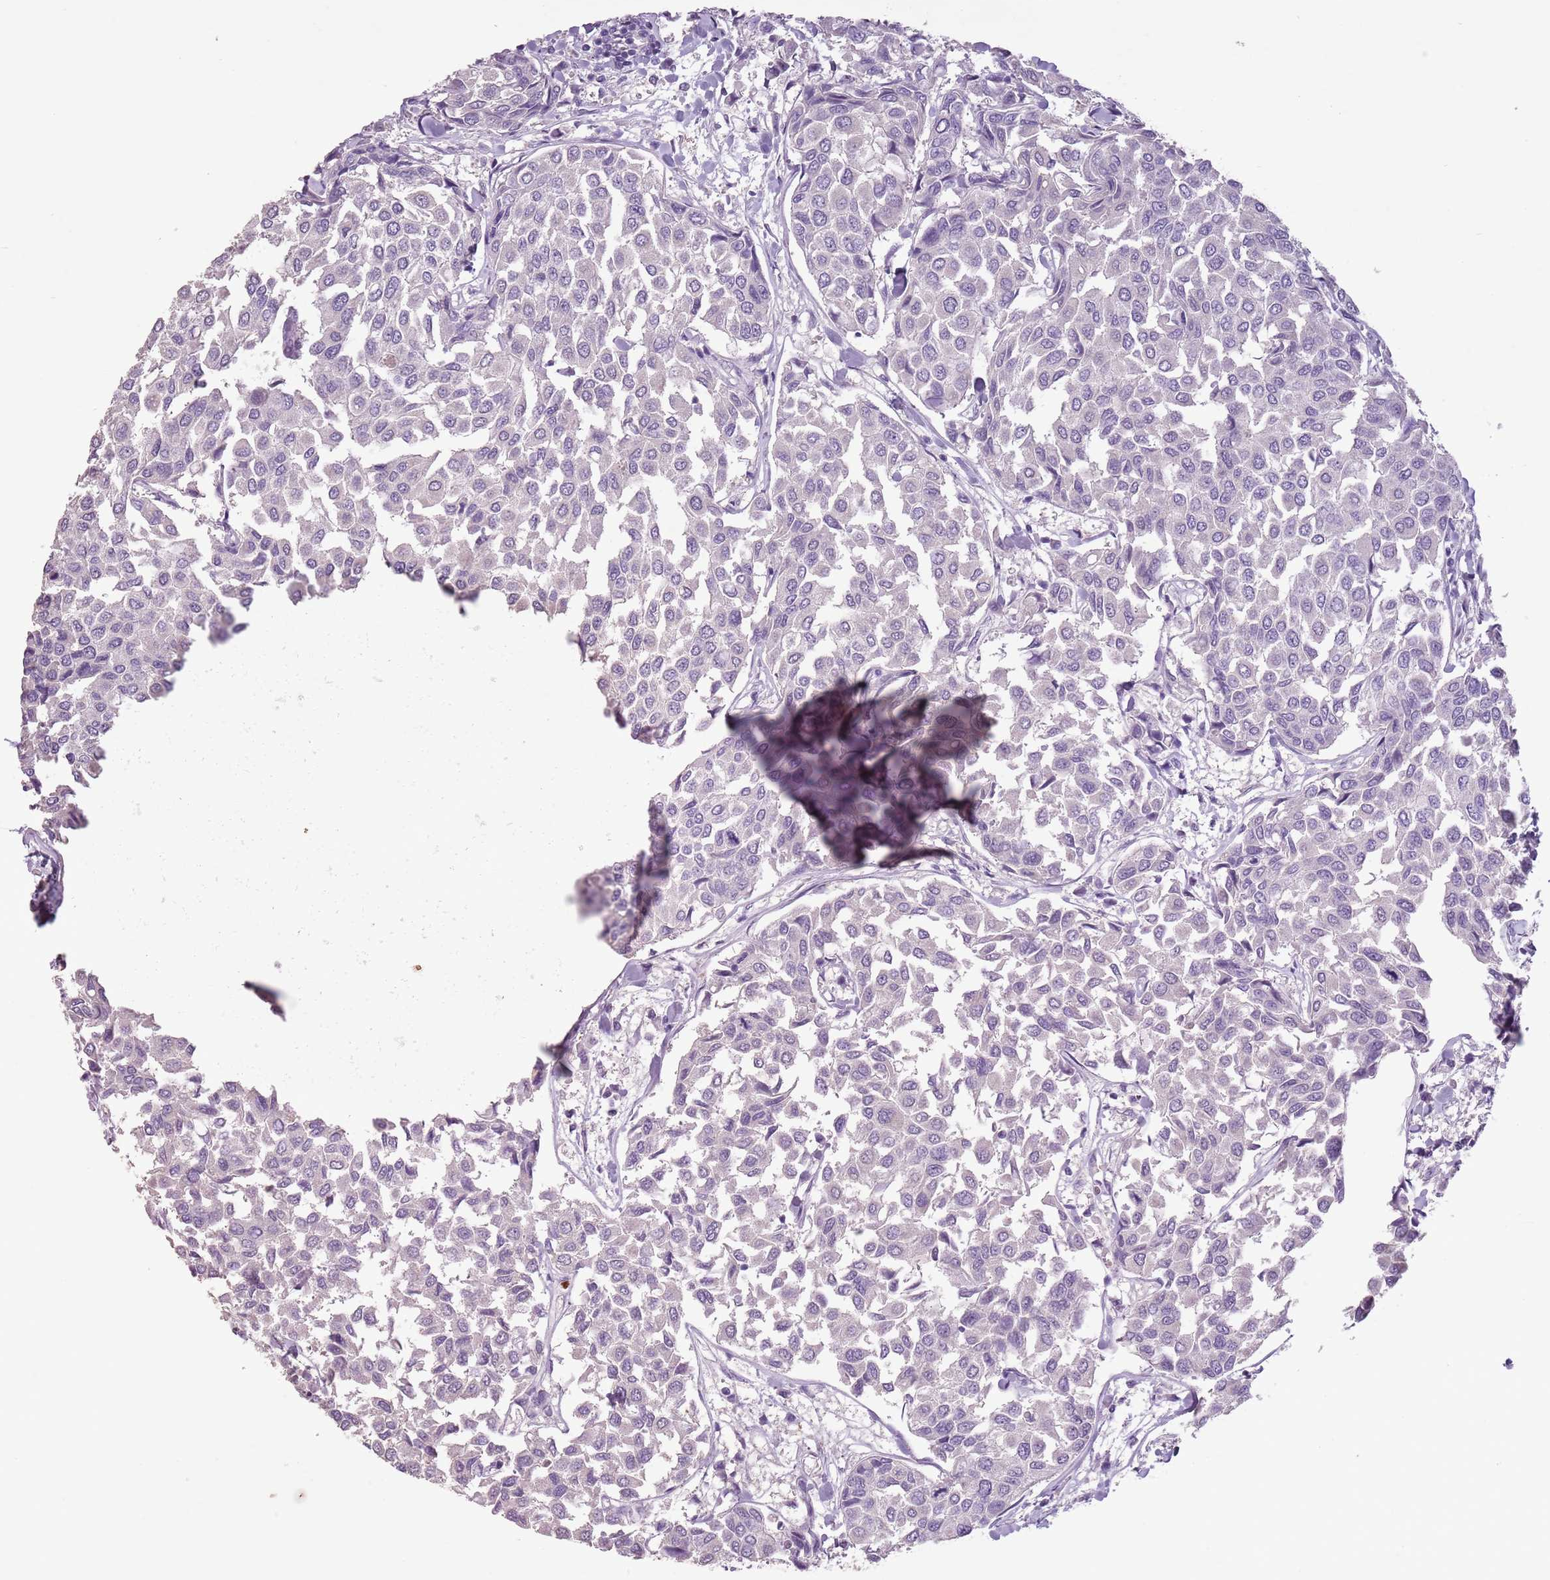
{"staining": {"intensity": "negative", "quantity": "none", "location": "none"}, "tissue": "breast cancer", "cell_type": "Tumor cells", "image_type": "cancer", "snomed": [{"axis": "morphology", "description": "Duct carcinoma"}, {"axis": "topography", "description": "Breast"}], "caption": "Breast cancer (invasive ductal carcinoma) was stained to show a protein in brown. There is no significant positivity in tumor cells. (IHC, brightfield microscopy, high magnification).", "gene": "CELF6", "patient": {"sex": "female", "age": 55}}